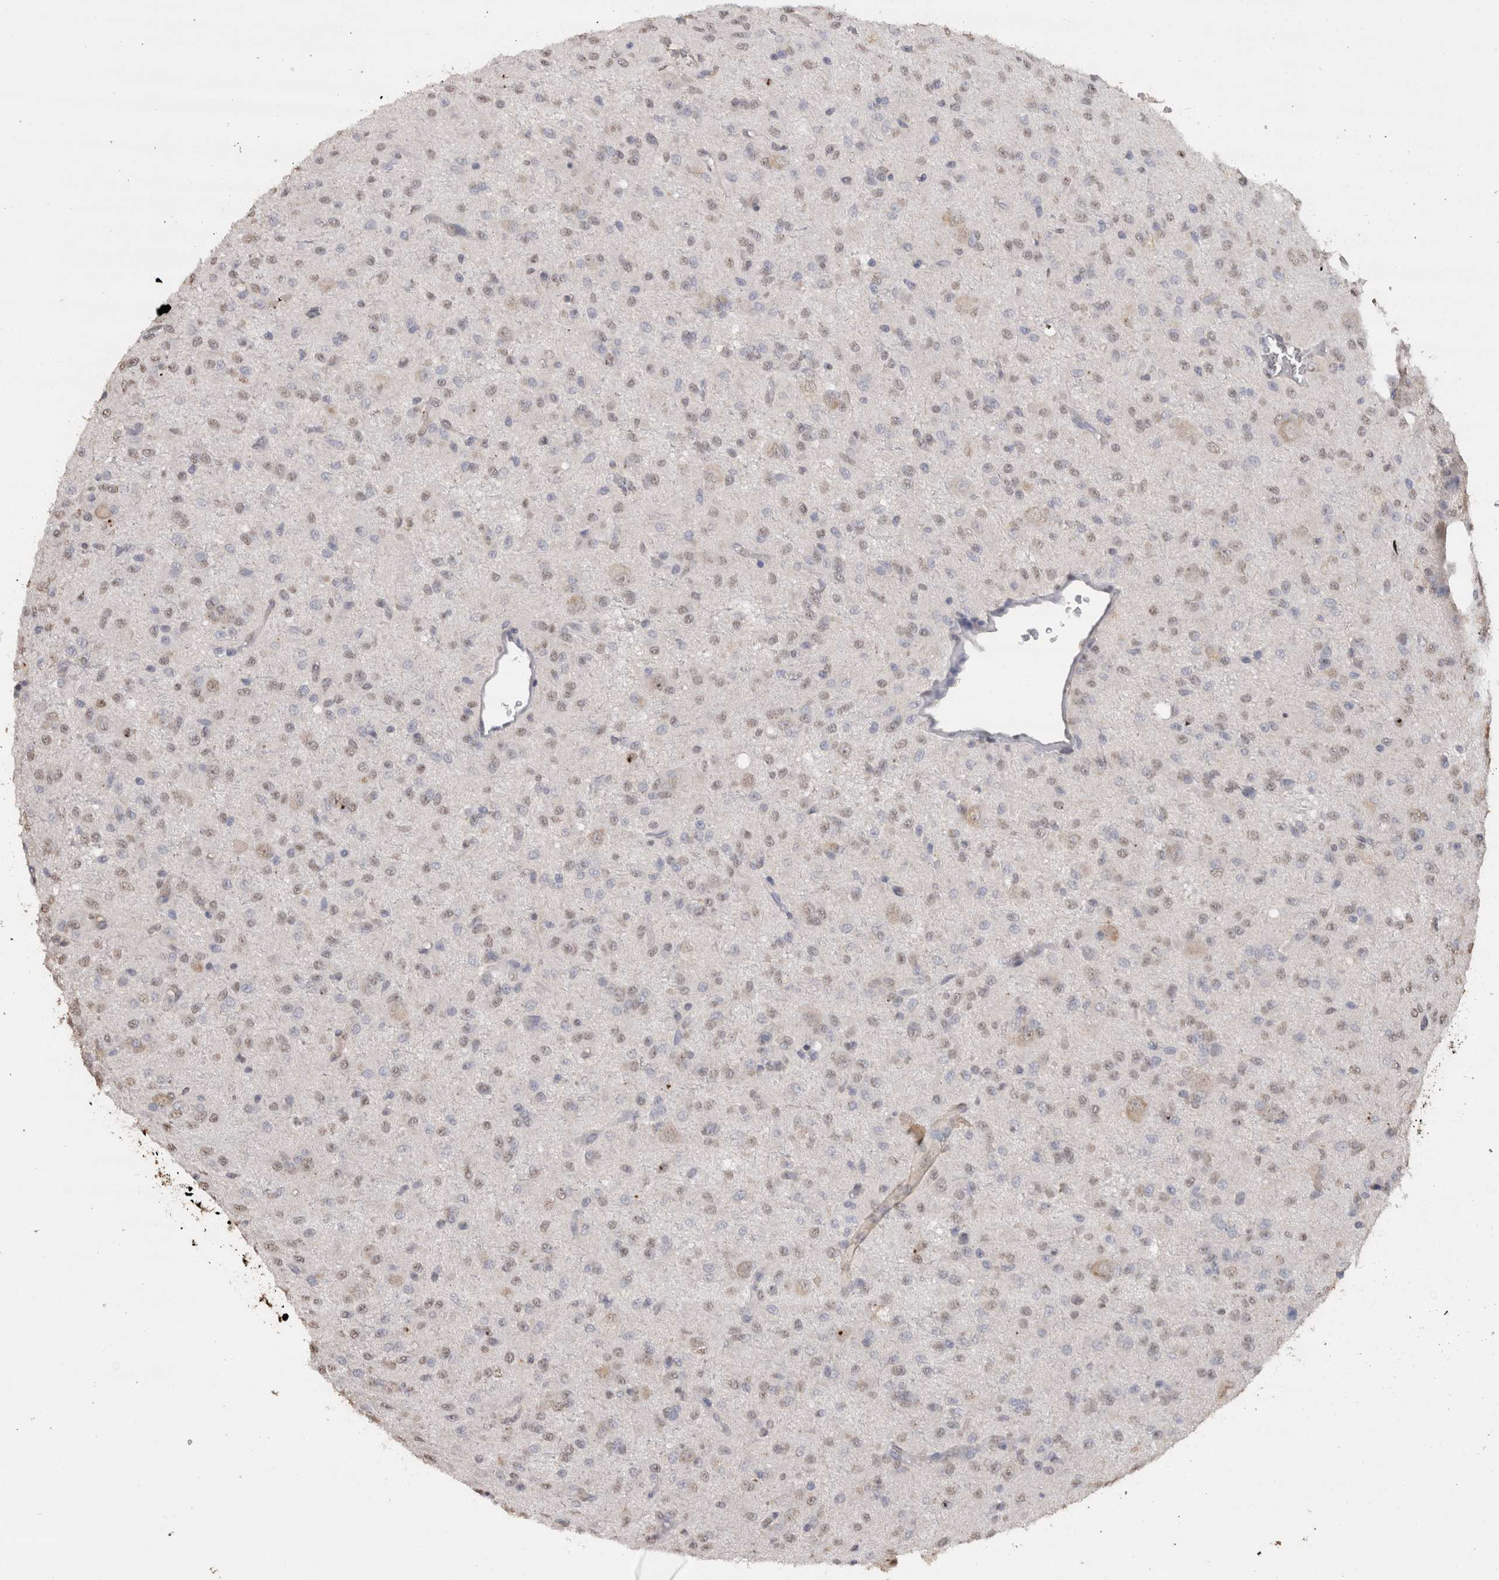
{"staining": {"intensity": "weak", "quantity": "<25%", "location": "nuclear"}, "tissue": "glioma", "cell_type": "Tumor cells", "image_type": "cancer", "snomed": [{"axis": "morphology", "description": "Glioma, malignant, High grade"}, {"axis": "topography", "description": "Brain"}], "caption": "This photomicrograph is of malignant glioma (high-grade) stained with immunohistochemistry to label a protein in brown with the nuclei are counter-stained blue. There is no staining in tumor cells. (Brightfield microscopy of DAB IHC at high magnification).", "gene": "CRELD2", "patient": {"sex": "female", "age": 59}}